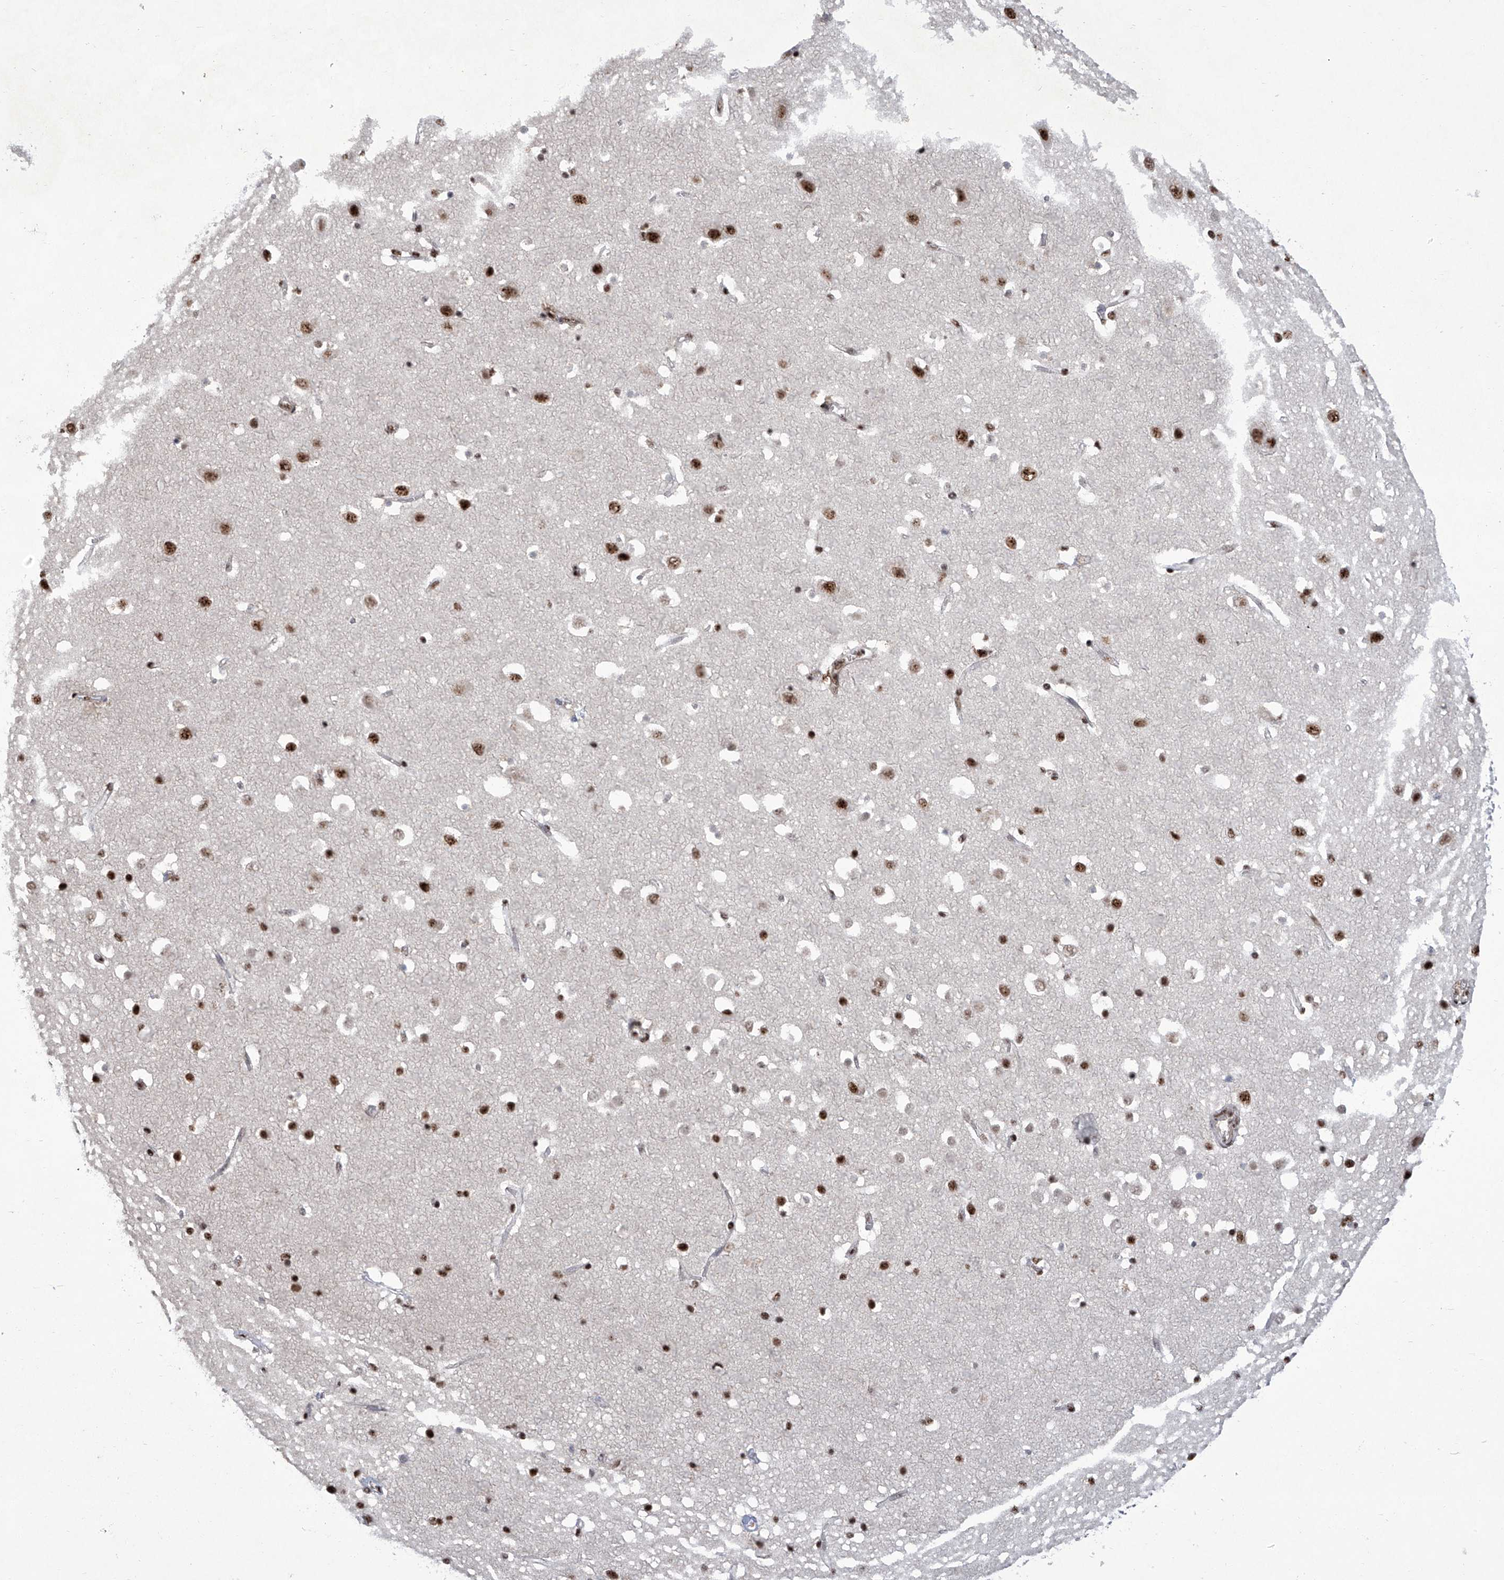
{"staining": {"intensity": "moderate", "quantity": ">75%", "location": "nuclear"}, "tissue": "cerebral cortex", "cell_type": "Endothelial cells", "image_type": "normal", "snomed": [{"axis": "morphology", "description": "Normal tissue, NOS"}, {"axis": "topography", "description": "Cerebral cortex"}], "caption": "Immunohistochemical staining of benign cerebral cortex exhibits moderate nuclear protein staining in approximately >75% of endothelial cells.", "gene": "FBXL4", "patient": {"sex": "male", "age": 54}}